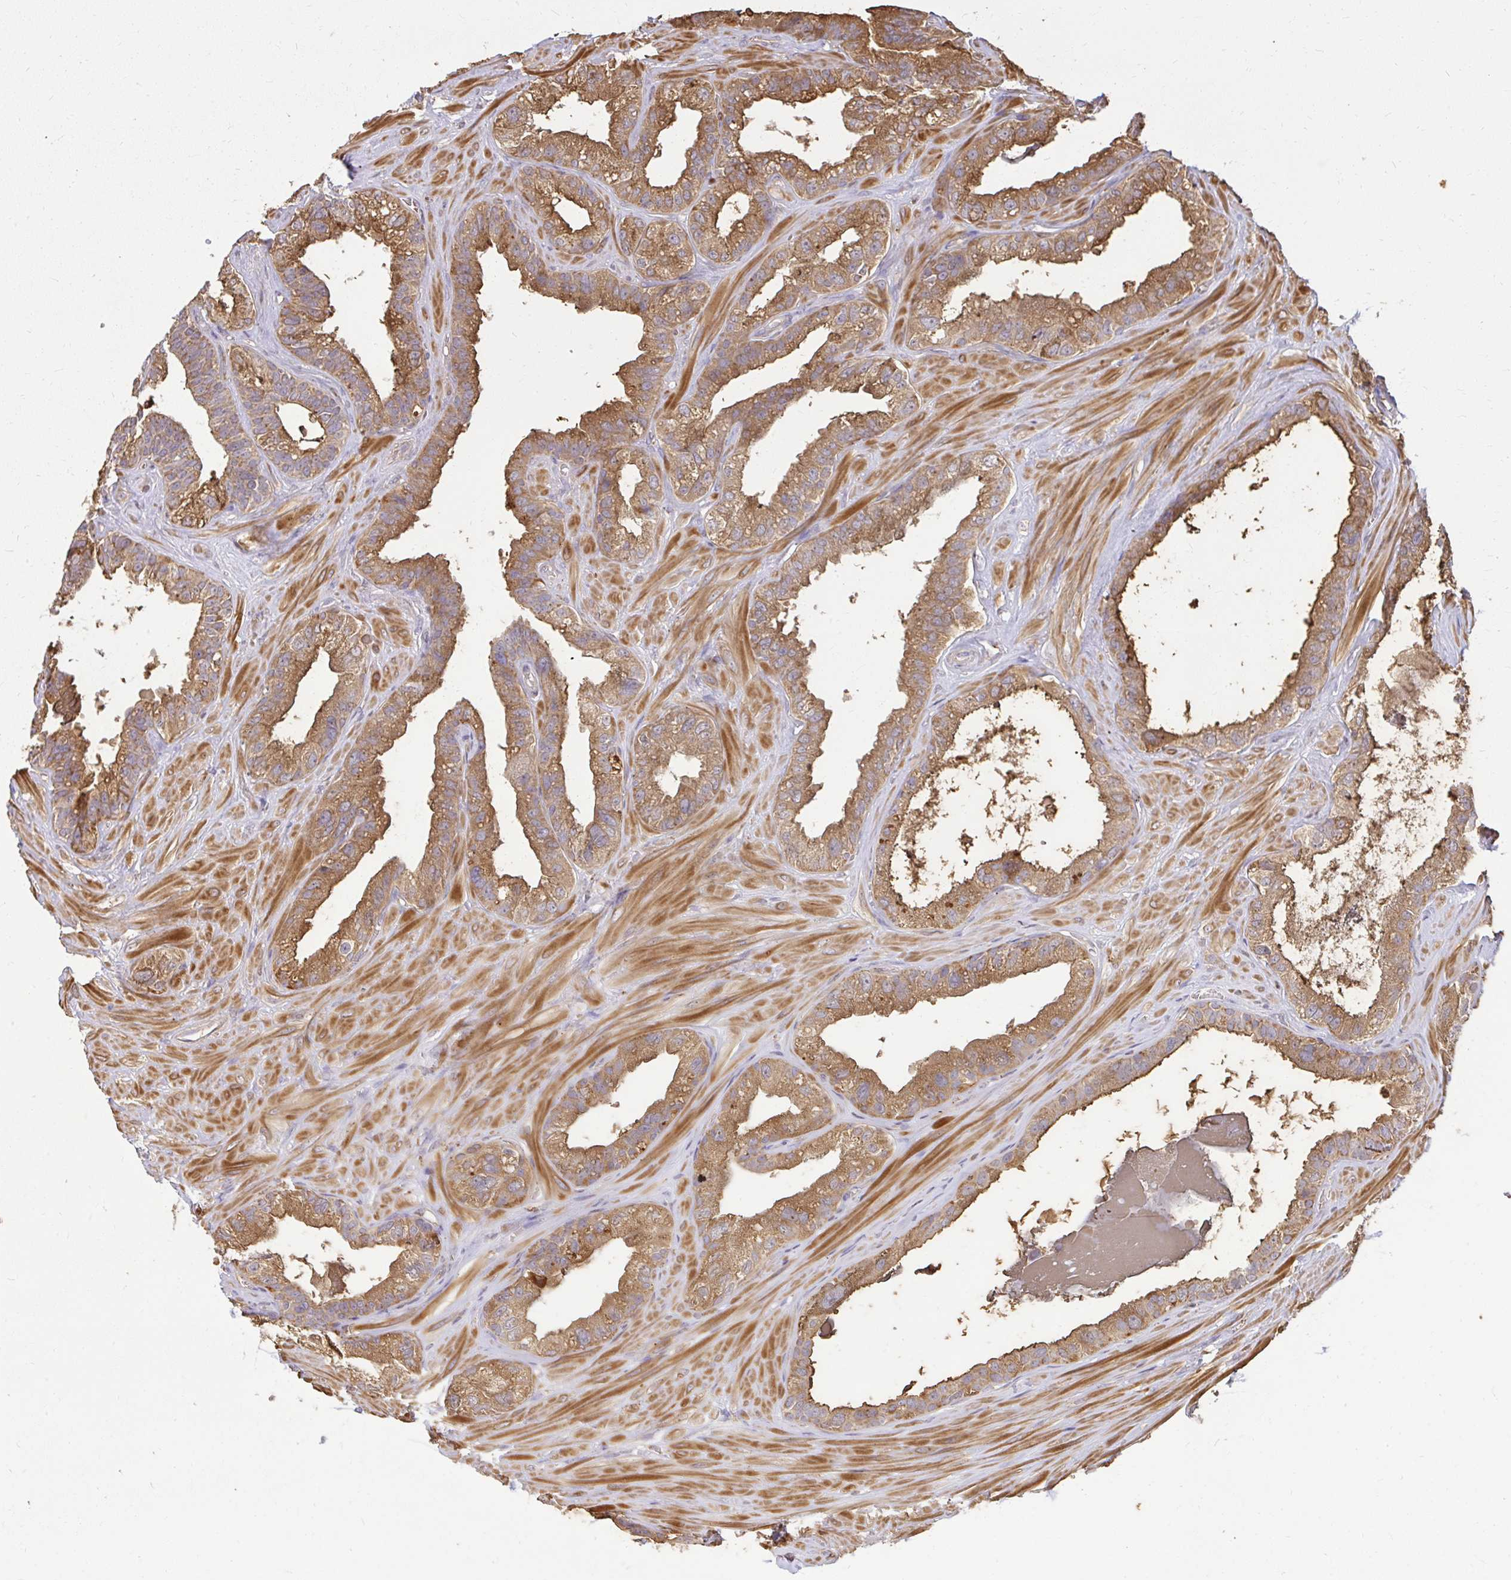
{"staining": {"intensity": "moderate", "quantity": ">75%", "location": "cytoplasmic/membranous"}, "tissue": "seminal vesicle", "cell_type": "Glandular cells", "image_type": "normal", "snomed": [{"axis": "morphology", "description": "Normal tissue, NOS"}, {"axis": "topography", "description": "Seminal veicle"}, {"axis": "topography", "description": "Peripheral nerve tissue"}], "caption": "The photomicrograph displays immunohistochemical staining of unremarkable seminal vesicle. There is moderate cytoplasmic/membranous expression is identified in about >75% of glandular cells.", "gene": "GNS", "patient": {"sex": "male", "age": 76}}